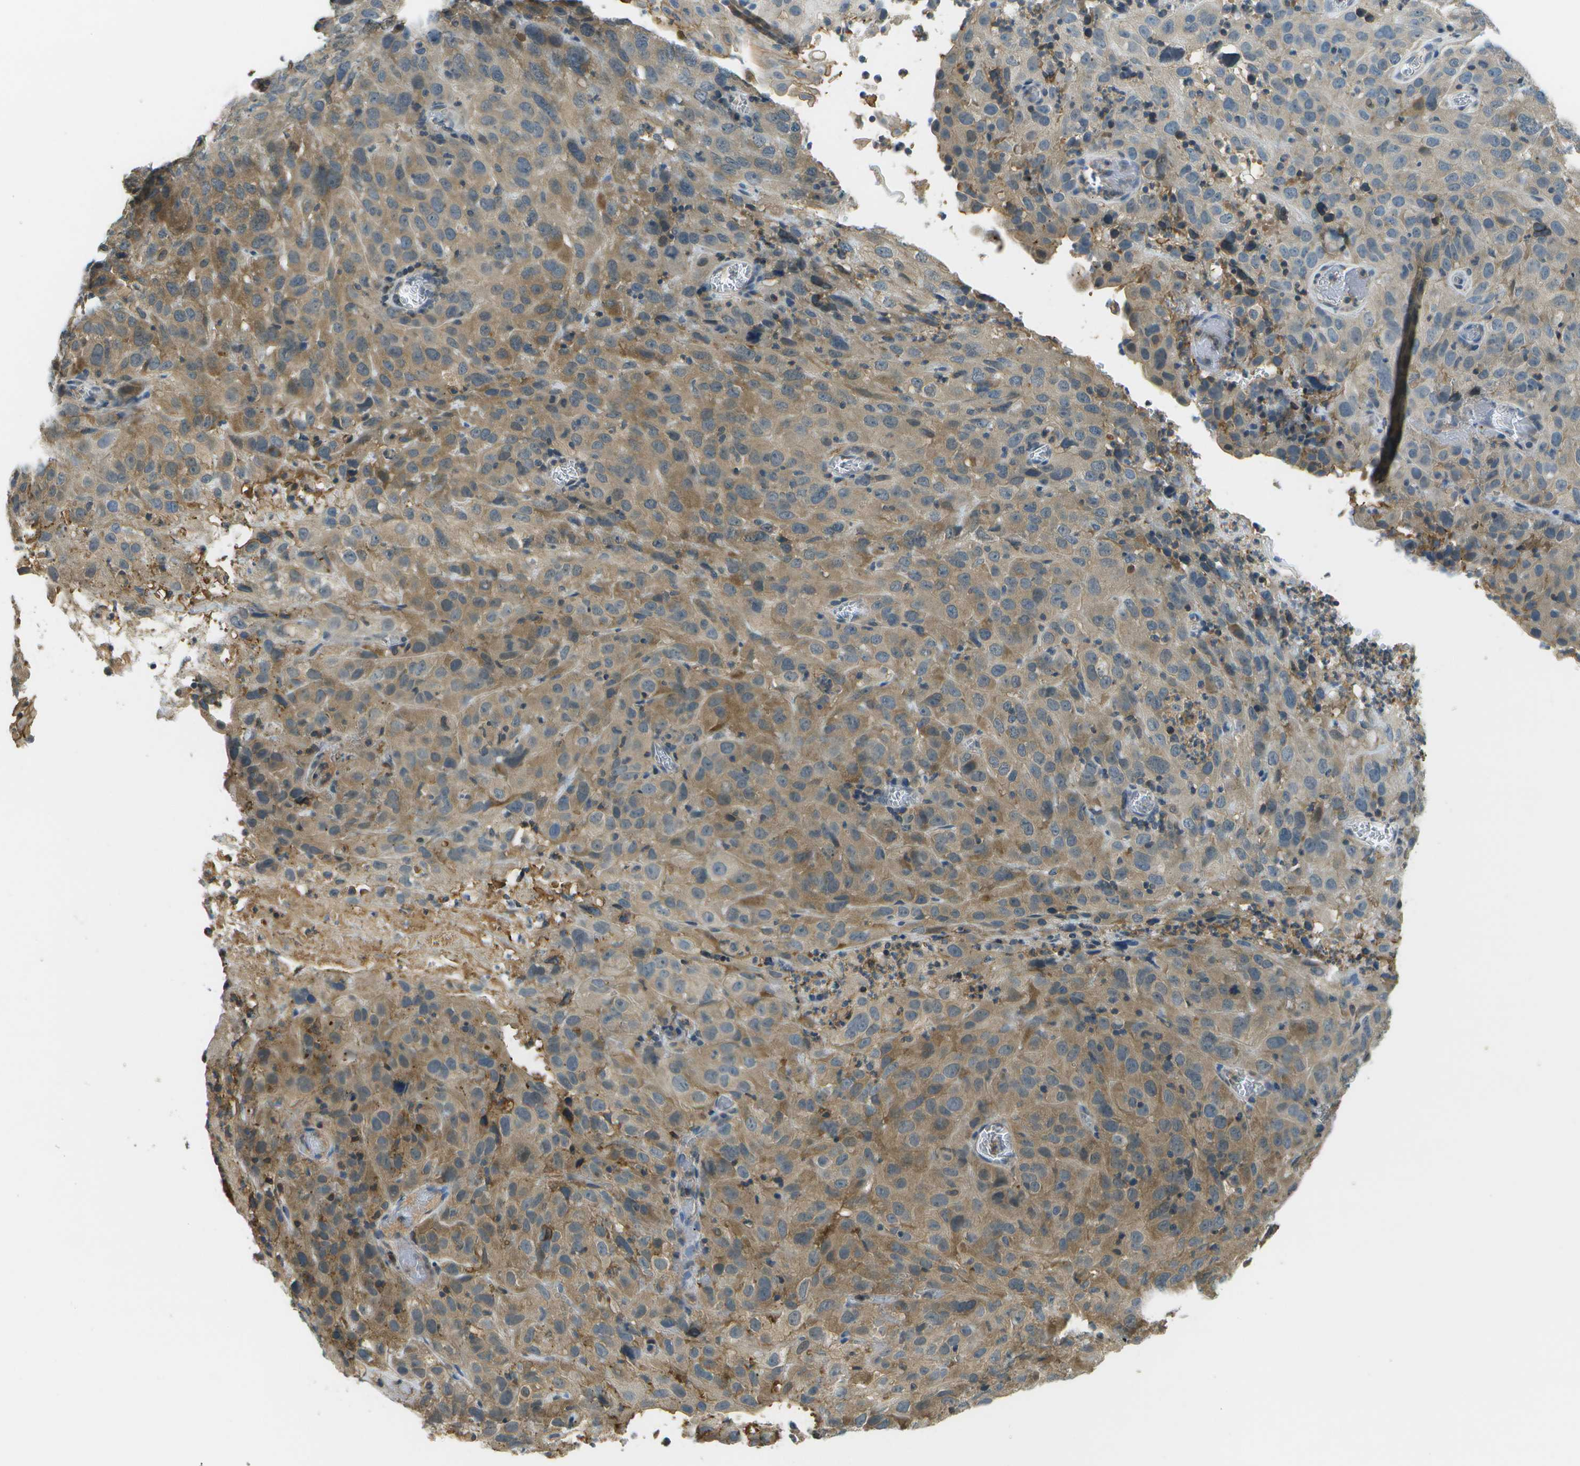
{"staining": {"intensity": "moderate", "quantity": "25%-75%", "location": "cytoplasmic/membranous"}, "tissue": "cervical cancer", "cell_type": "Tumor cells", "image_type": "cancer", "snomed": [{"axis": "morphology", "description": "Squamous cell carcinoma, NOS"}, {"axis": "topography", "description": "Cervix"}], "caption": "Squamous cell carcinoma (cervical) stained with a protein marker reveals moderate staining in tumor cells.", "gene": "LRRC66", "patient": {"sex": "female", "age": 32}}